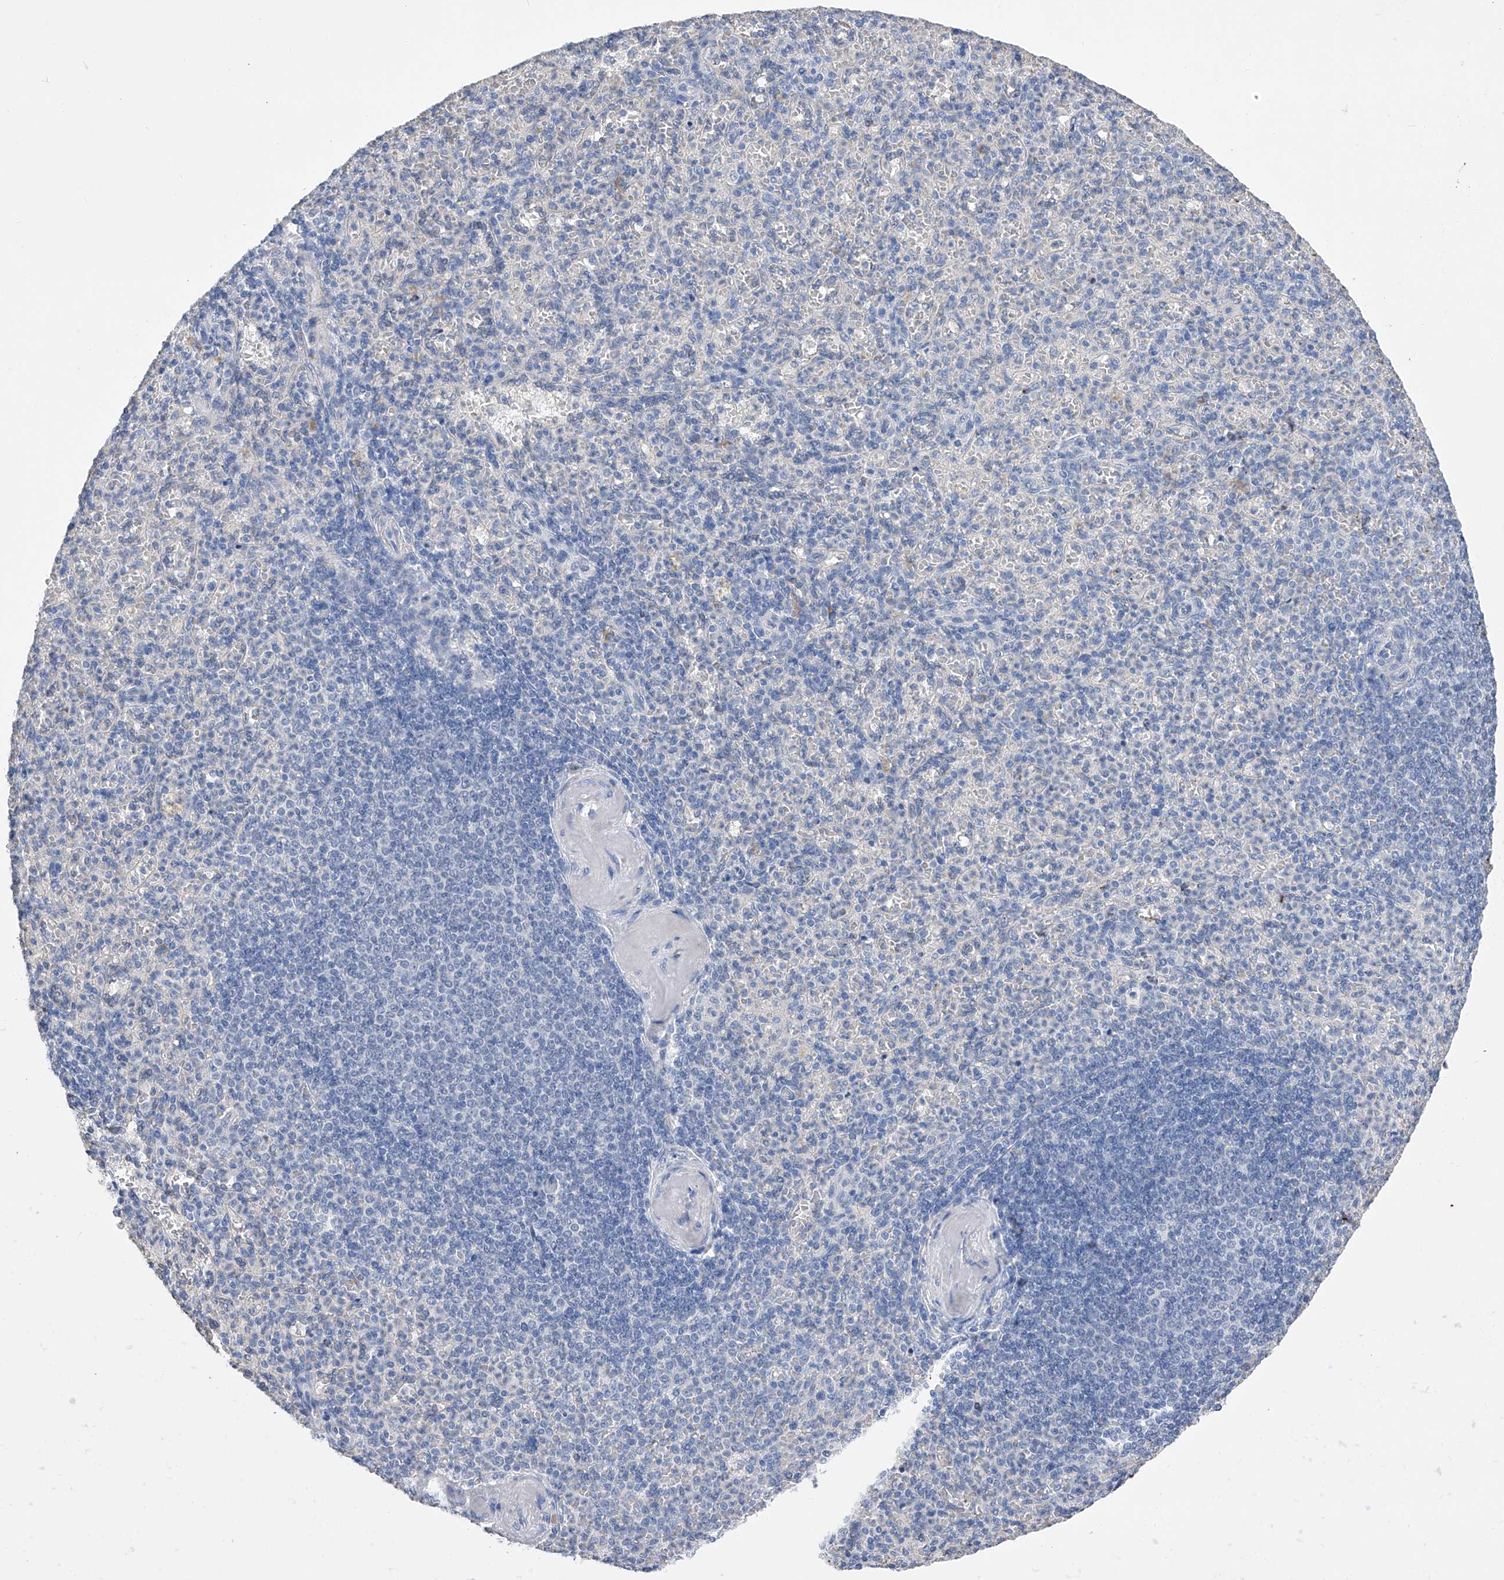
{"staining": {"intensity": "negative", "quantity": "none", "location": "none"}, "tissue": "spleen", "cell_type": "Cells in red pulp", "image_type": "normal", "snomed": [{"axis": "morphology", "description": "Normal tissue, NOS"}, {"axis": "topography", "description": "Spleen"}], "caption": "Protein analysis of benign spleen demonstrates no significant staining in cells in red pulp. Nuclei are stained in blue.", "gene": "ADRA1A", "patient": {"sex": "female", "age": 74}}